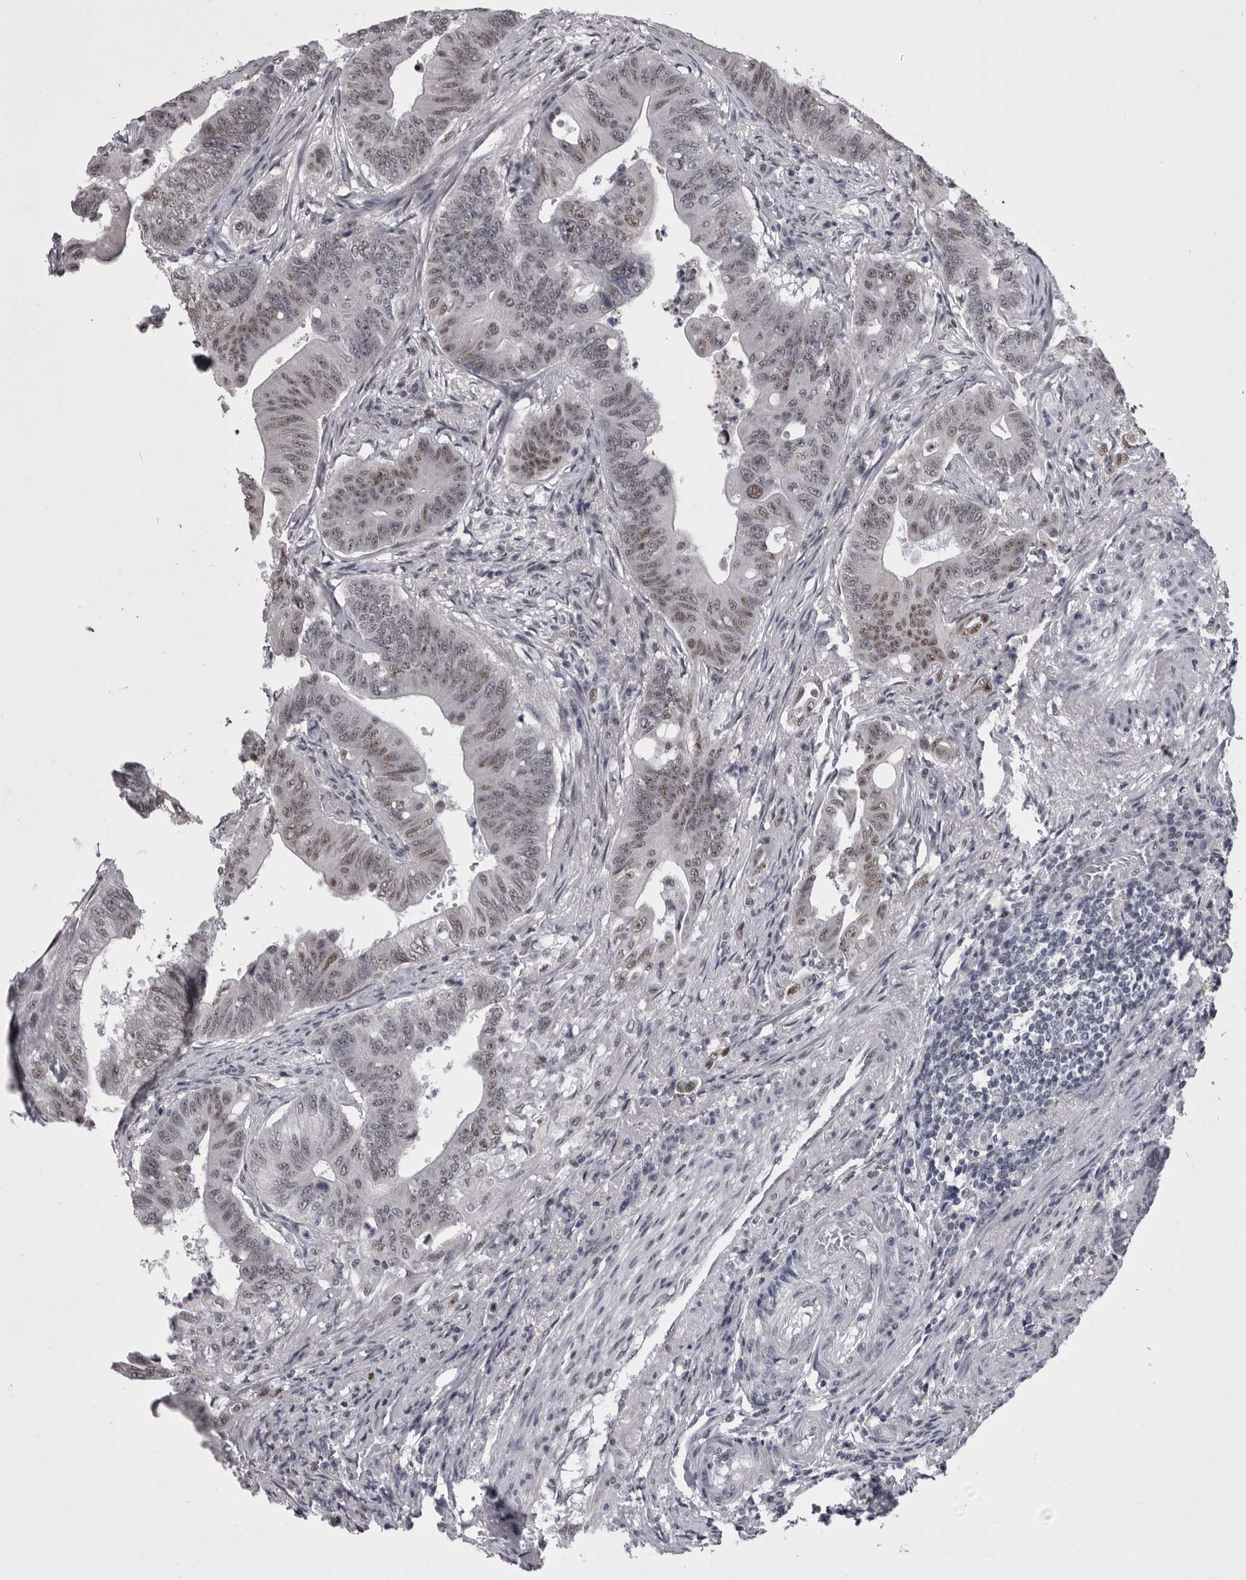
{"staining": {"intensity": "weak", "quantity": "25%-75%", "location": "nuclear"}, "tissue": "colorectal cancer", "cell_type": "Tumor cells", "image_type": "cancer", "snomed": [{"axis": "morphology", "description": "Adenoma, NOS"}, {"axis": "morphology", "description": "Adenocarcinoma, NOS"}, {"axis": "topography", "description": "Colon"}], "caption": "A brown stain highlights weak nuclear expression of a protein in human adenocarcinoma (colorectal) tumor cells.", "gene": "PRPF3", "patient": {"sex": "male", "age": 79}}